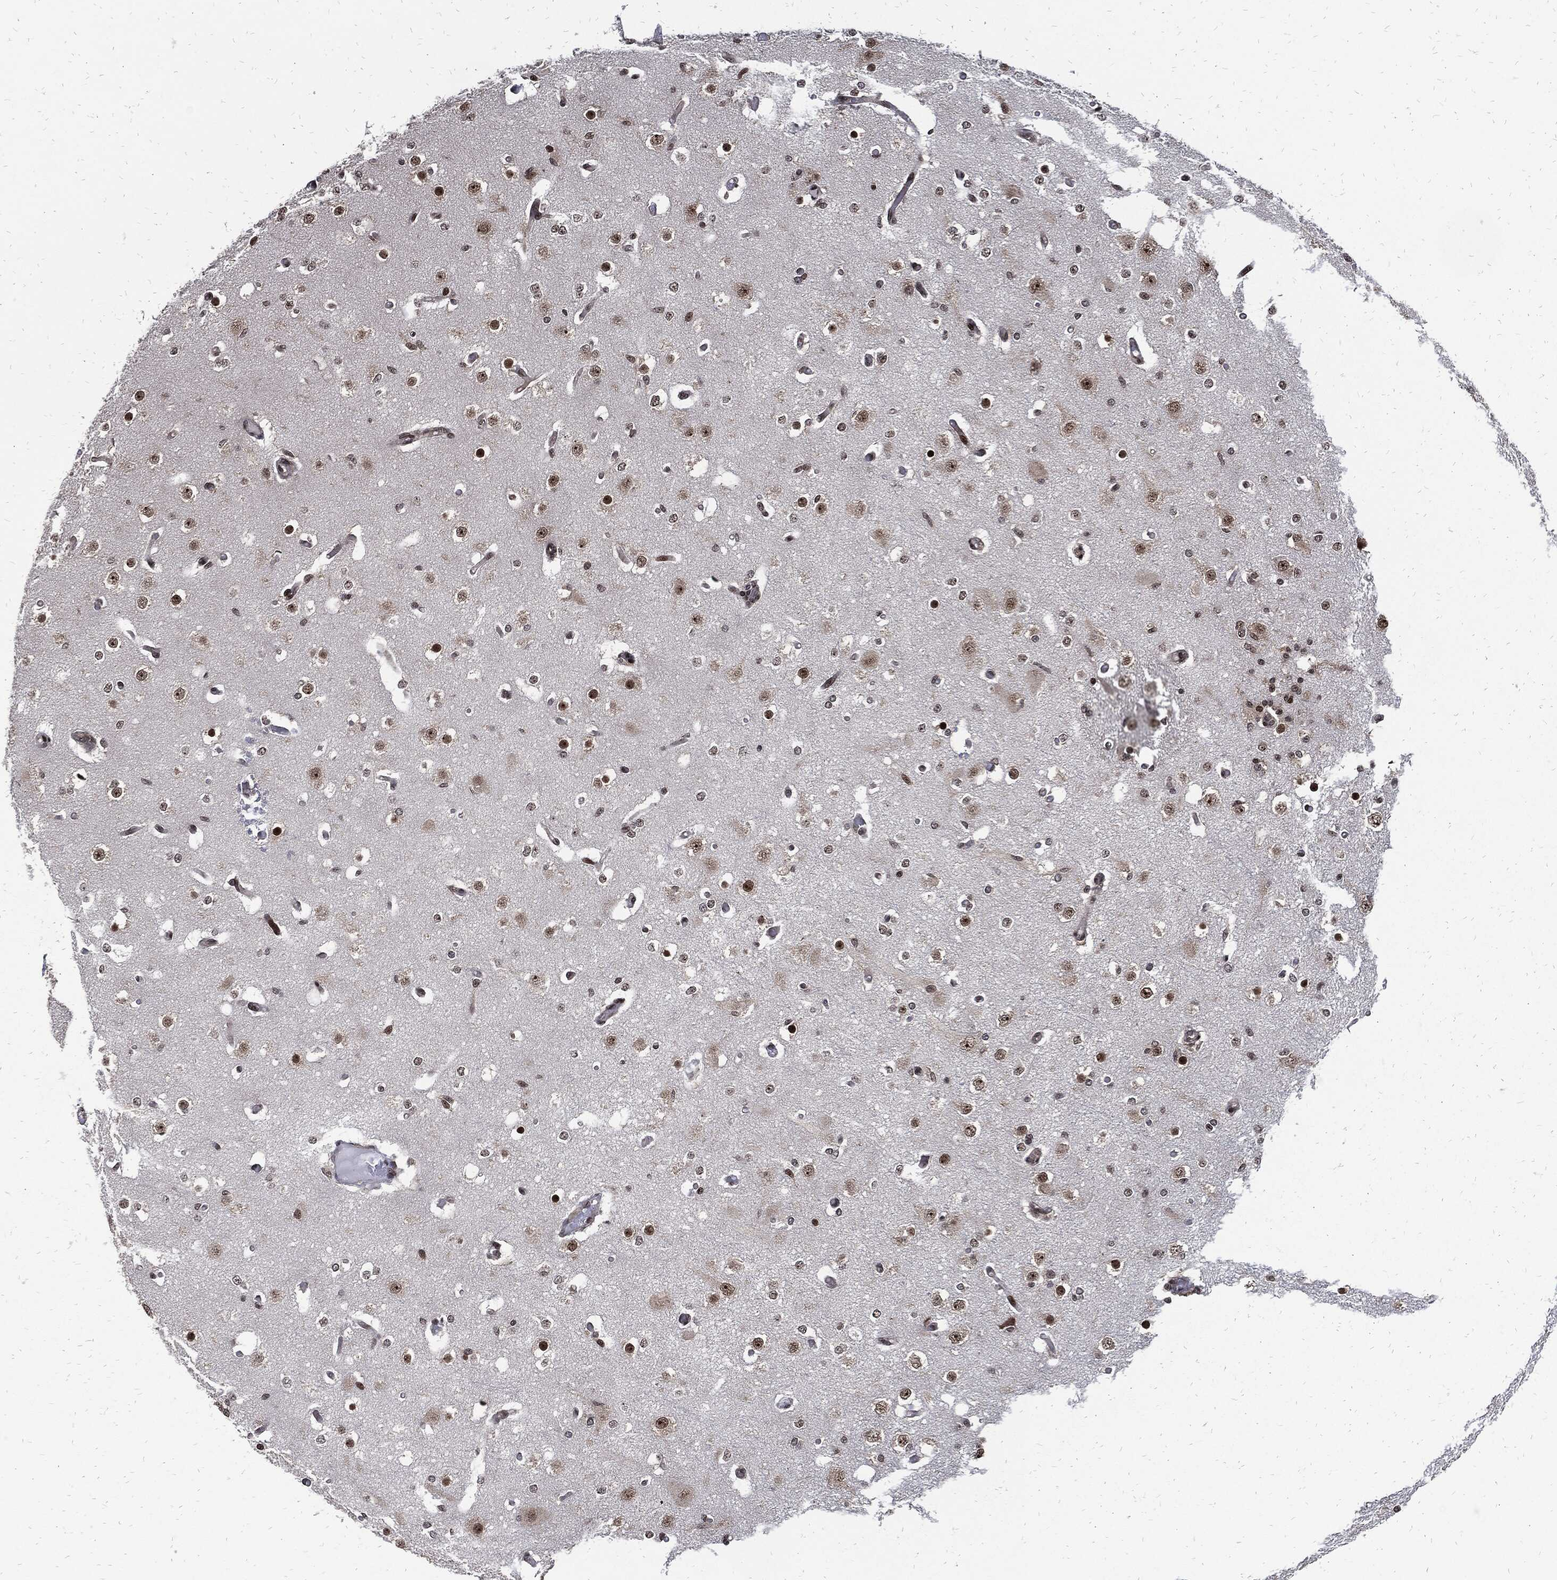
{"staining": {"intensity": "negative", "quantity": "none", "location": "none"}, "tissue": "cerebral cortex", "cell_type": "Endothelial cells", "image_type": "normal", "snomed": [{"axis": "morphology", "description": "Normal tissue, NOS"}, {"axis": "morphology", "description": "Inflammation, NOS"}, {"axis": "topography", "description": "Cerebral cortex"}], "caption": "IHC histopathology image of benign cerebral cortex: cerebral cortex stained with DAB (3,3'-diaminobenzidine) reveals no significant protein positivity in endothelial cells.", "gene": "ZNF775", "patient": {"sex": "male", "age": 6}}